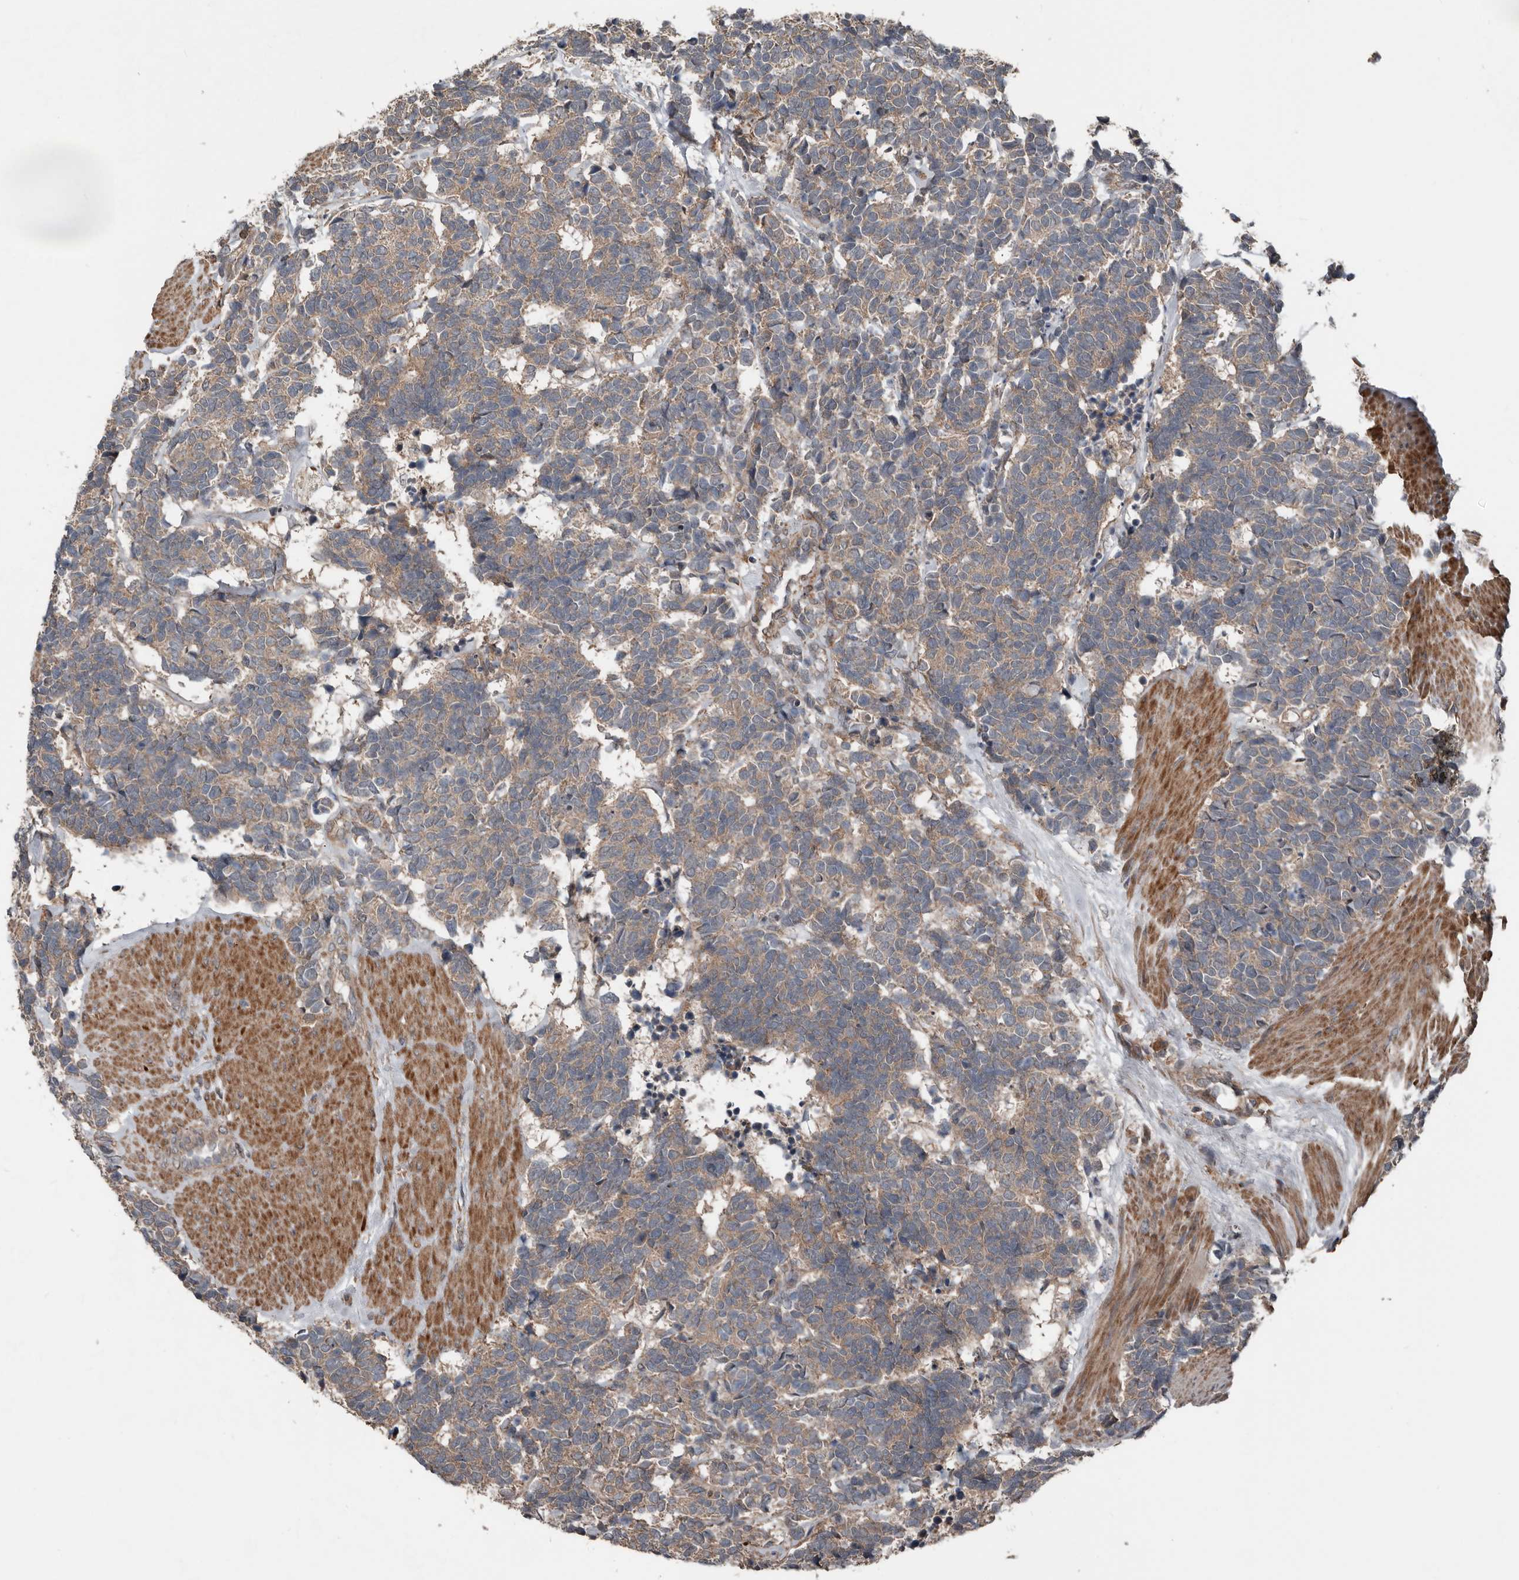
{"staining": {"intensity": "weak", "quantity": ">75%", "location": "cytoplasmic/membranous"}, "tissue": "carcinoid", "cell_type": "Tumor cells", "image_type": "cancer", "snomed": [{"axis": "morphology", "description": "Carcinoma, NOS"}, {"axis": "morphology", "description": "Carcinoid, malignant, NOS"}, {"axis": "topography", "description": "Urinary bladder"}], "caption": "Human carcinoid stained with a brown dye exhibits weak cytoplasmic/membranous positive positivity in about >75% of tumor cells.", "gene": "DNAJB4", "patient": {"sex": "male", "age": 57}}